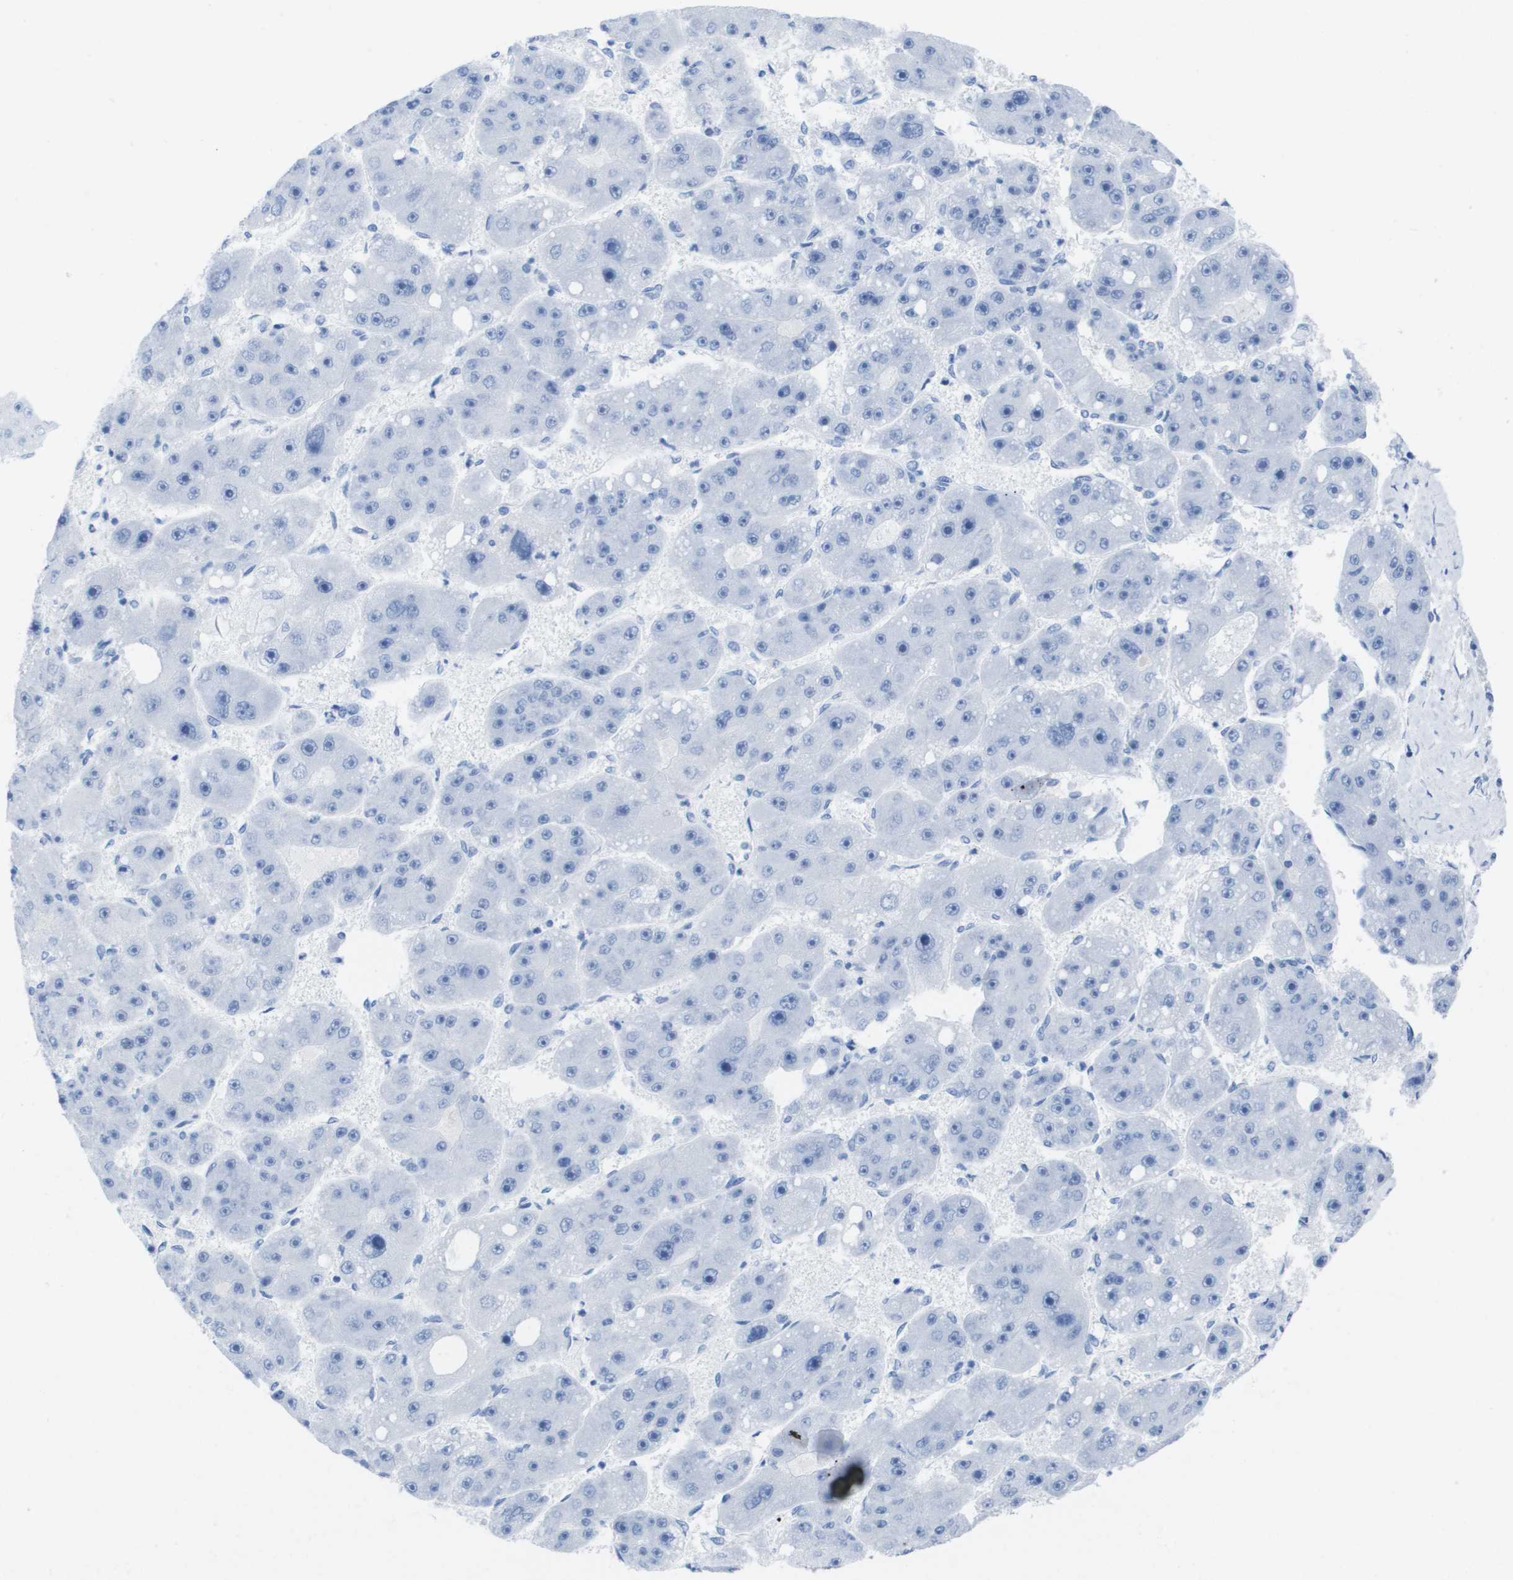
{"staining": {"intensity": "negative", "quantity": "none", "location": "none"}, "tissue": "liver cancer", "cell_type": "Tumor cells", "image_type": "cancer", "snomed": [{"axis": "morphology", "description": "Carcinoma, Hepatocellular, NOS"}, {"axis": "topography", "description": "Liver"}], "caption": "A high-resolution image shows immunohistochemistry staining of hepatocellular carcinoma (liver), which exhibits no significant staining in tumor cells.", "gene": "KCNA3", "patient": {"sex": "female", "age": 61}}